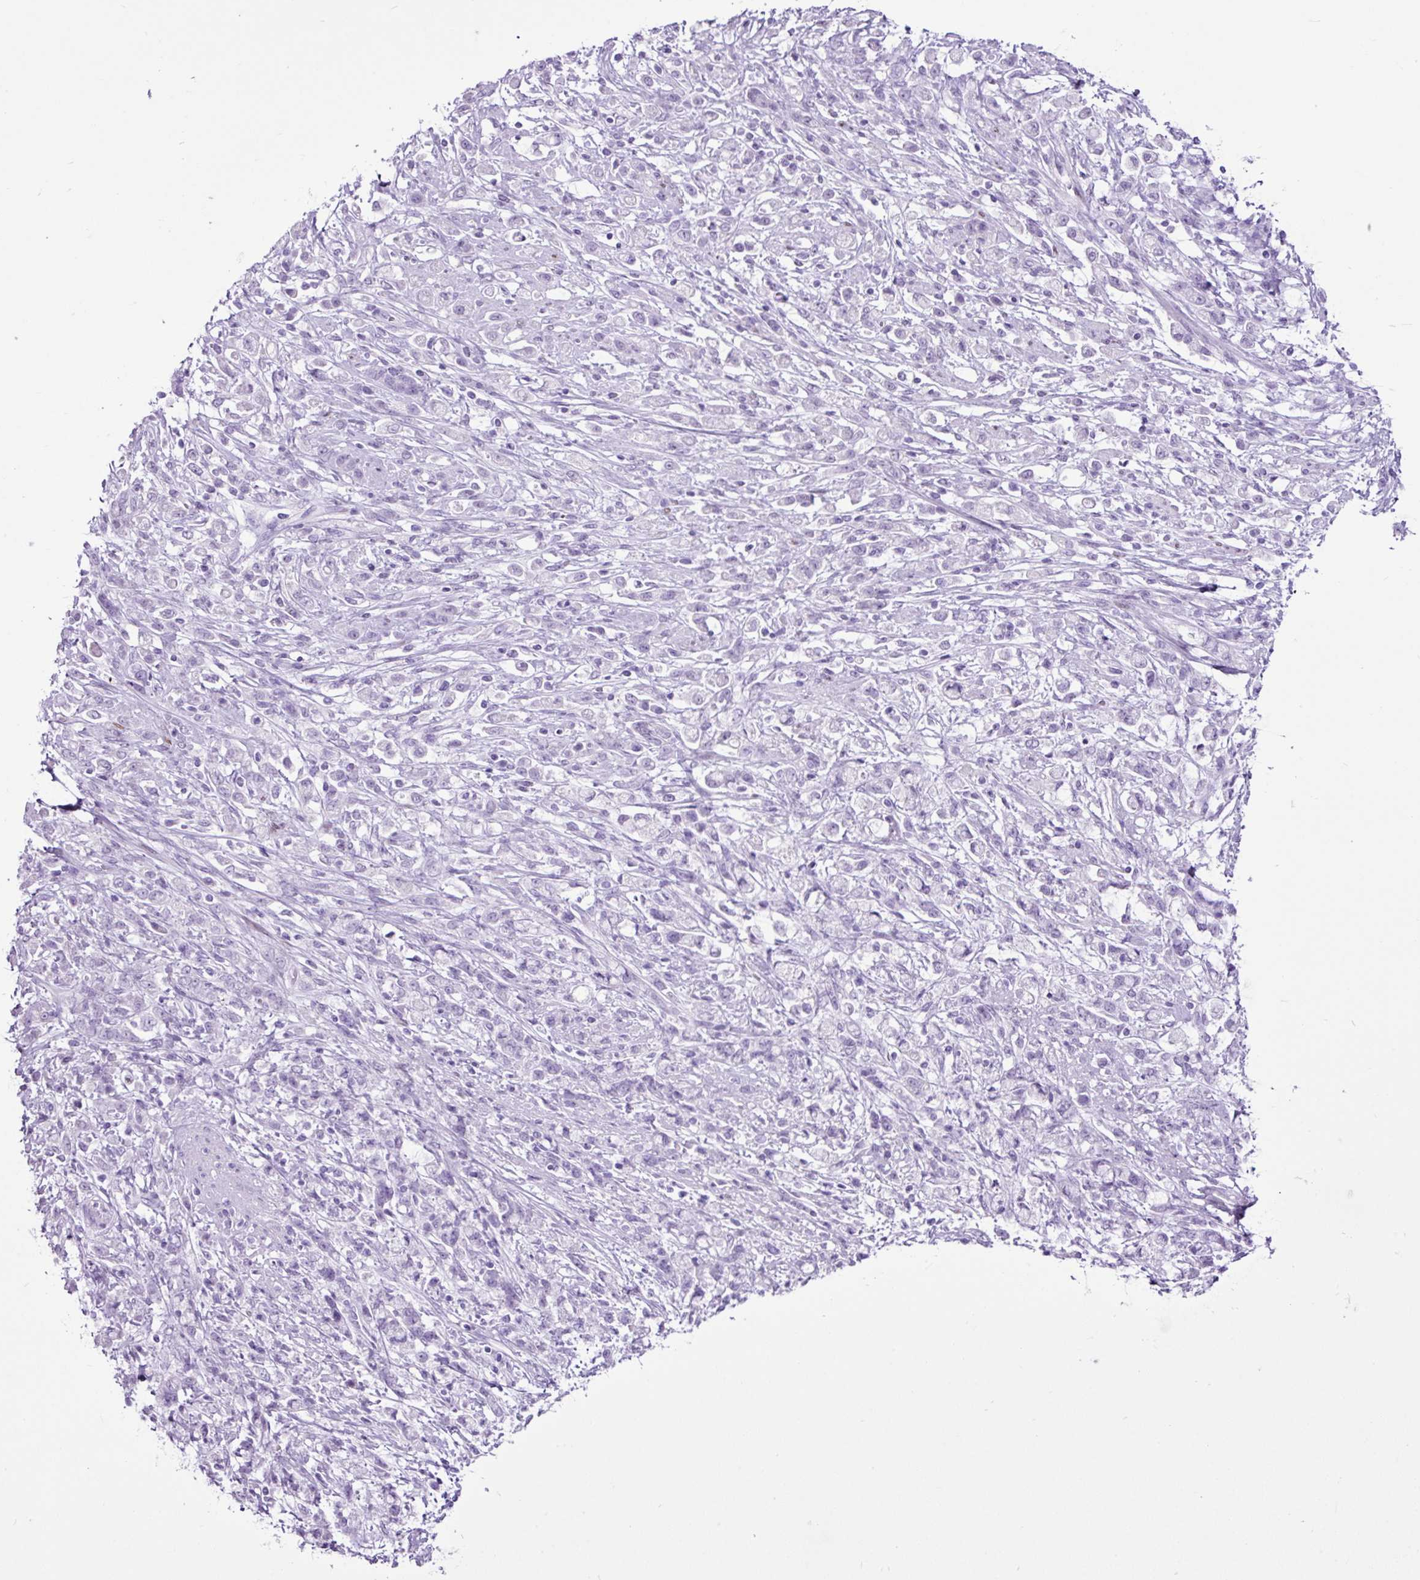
{"staining": {"intensity": "negative", "quantity": "none", "location": "none"}, "tissue": "stomach cancer", "cell_type": "Tumor cells", "image_type": "cancer", "snomed": [{"axis": "morphology", "description": "Adenocarcinoma, NOS"}, {"axis": "topography", "description": "Stomach"}], "caption": "DAB immunohistochemical staining of human stomach cancer demonstrates no significant staining in tumor cells.", "gene": "PGR", "patient": {"sex": "female", "age": 60}}